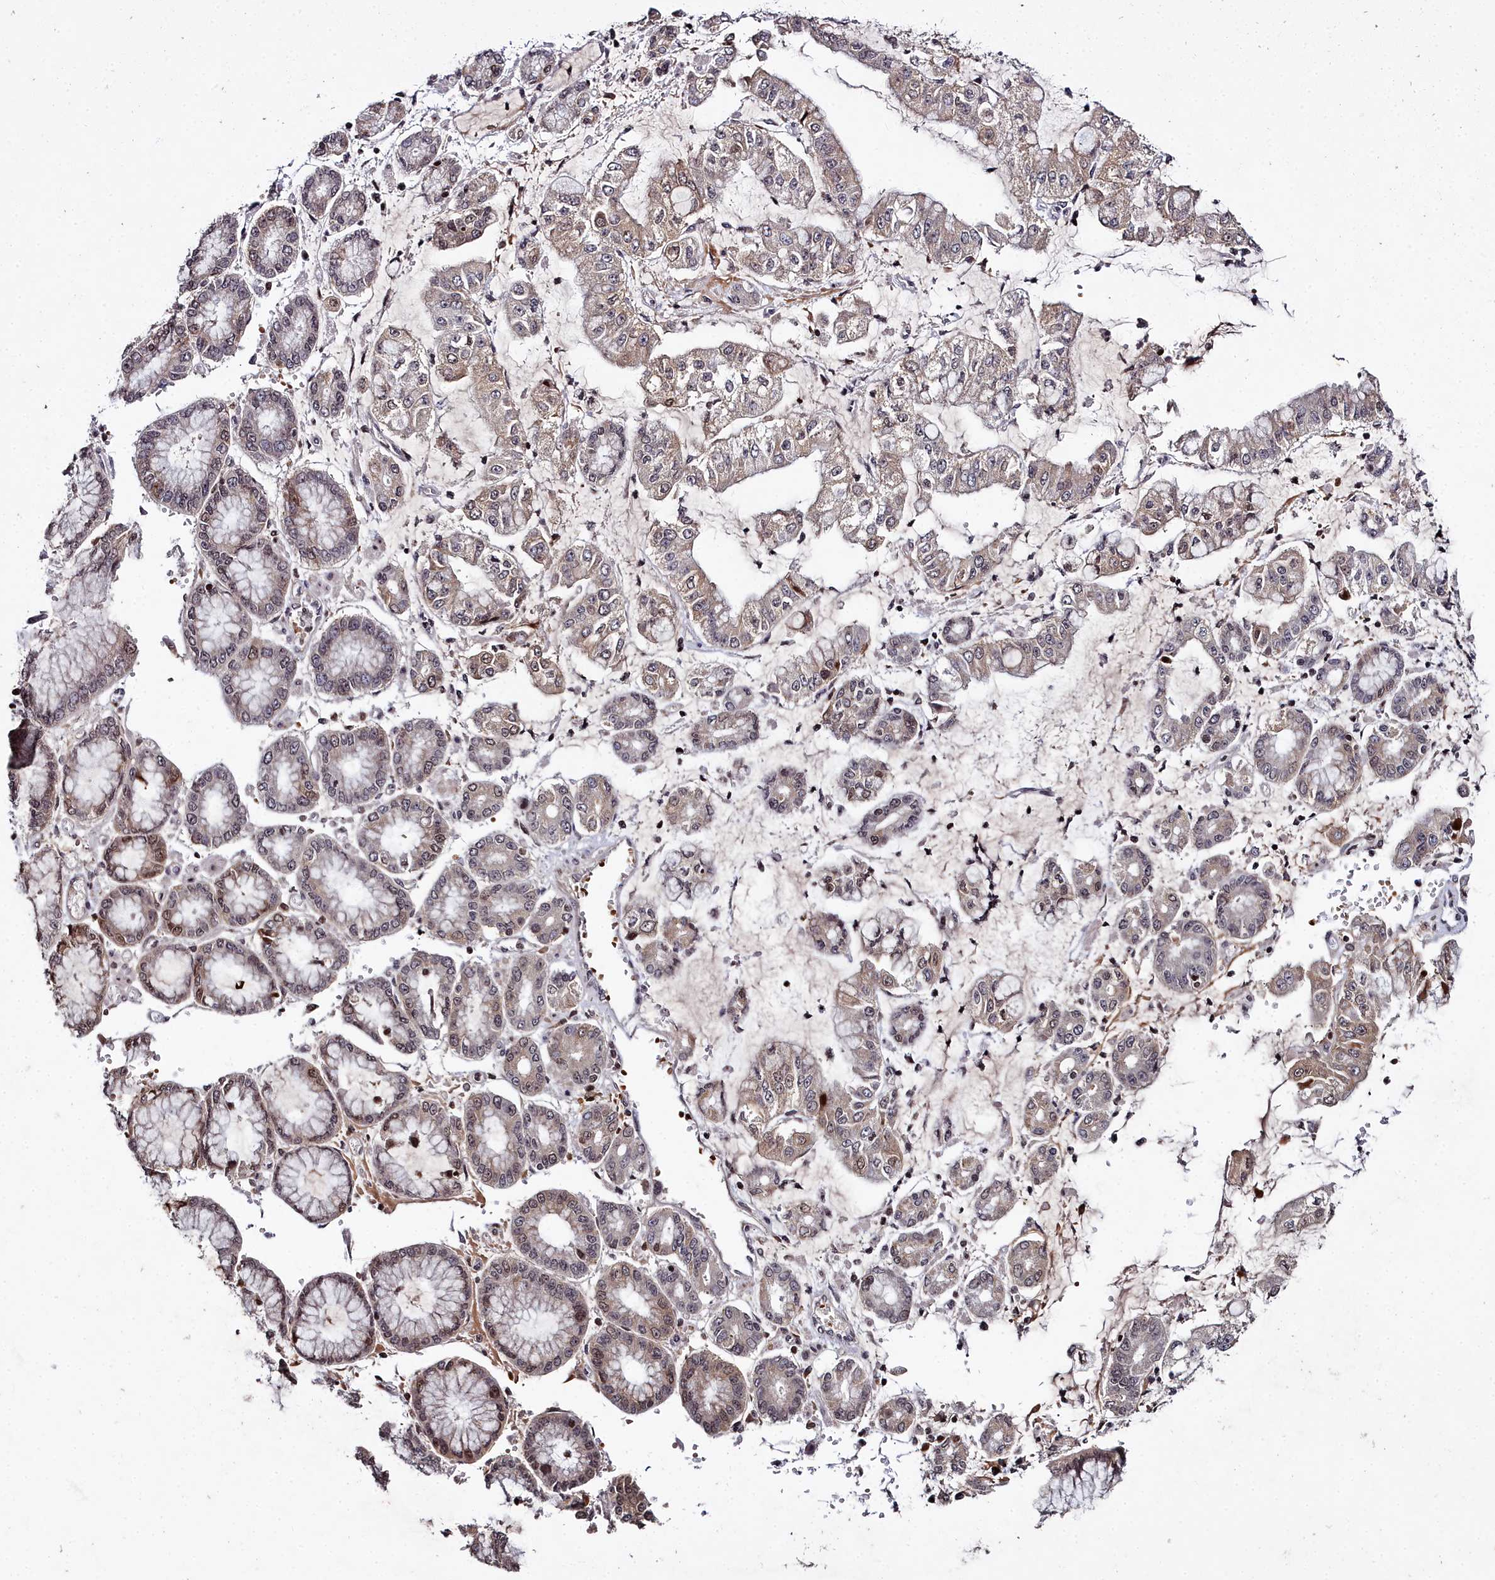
{"staining": {"intensity": "weak", "quantity": "25%-75%", "location": "cytoplasmic/membranous"}, "tissue": "stomach cancer", "cell_type": "Tumor cells", "image_type": "cancer", "snomed": [{"axis": "morphology", "description": "Adenocarcinoma, NOS"}, {"axis": "topography", "description": "Stomach"}], "caption": "Stomach cancer tissue exhibits weak cytoplasmic/membranous positivity in approximately 25%-75% of tumor cells", "gene": "FZD4", "patient": {"sex": "male", "age": 76}}